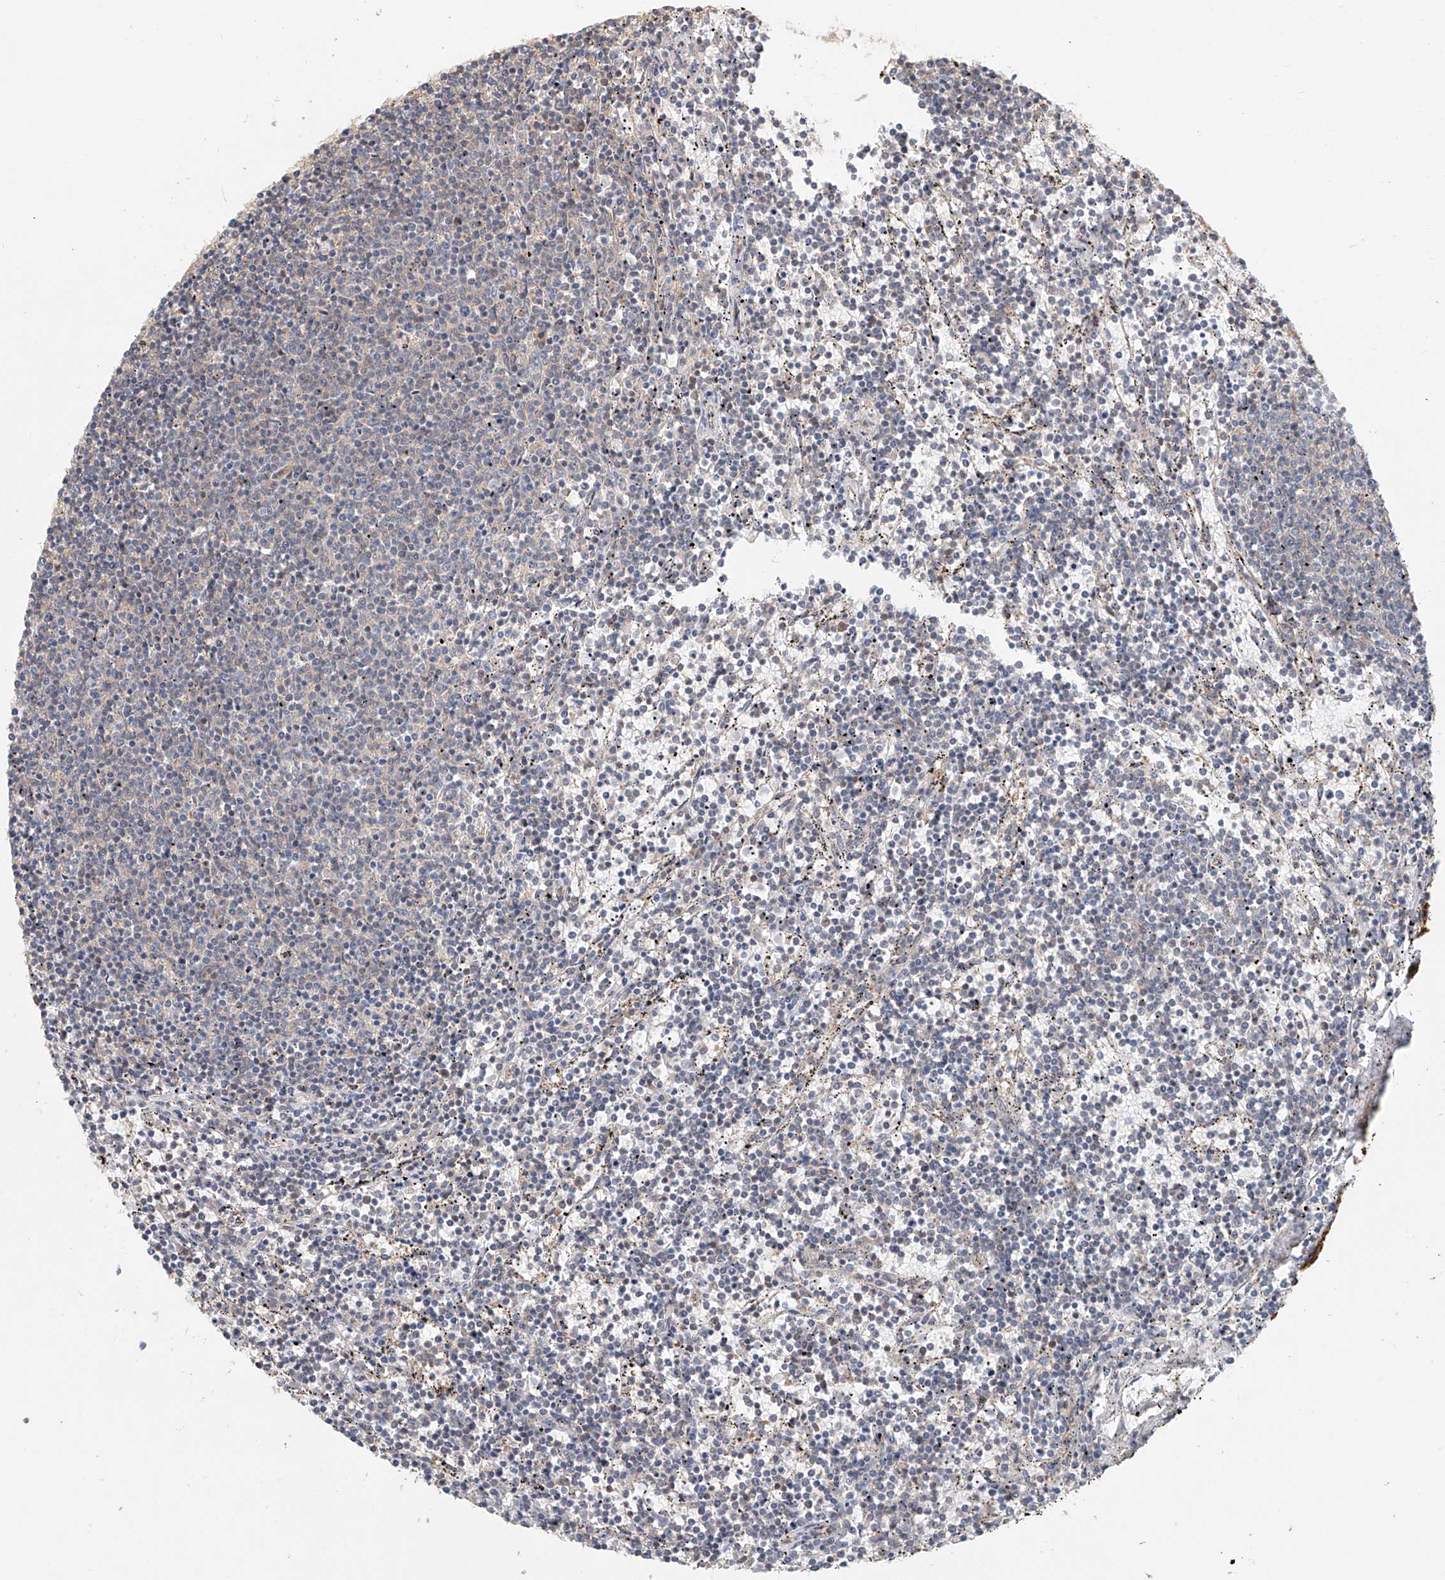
{"staining": {"intensity": "negative", "quantity": "none", "location": "none"}, "tissue": "lymphoma", "cell_type": "Tumor cells", "image_type": "cancer", "snomed": [{"axis": "morphology", "description": "Malignant lymphoma, non-Hodgkin's type, Low grade"}, {"axis": "topography", "description": "Spleen"}], "caption": "Tumor cells show no significant positivity in low-grade malignant lymphoma, non-Hodgkin's type.", "gene": "FRYL", "patient": {"sex": "female", "age": 50}}